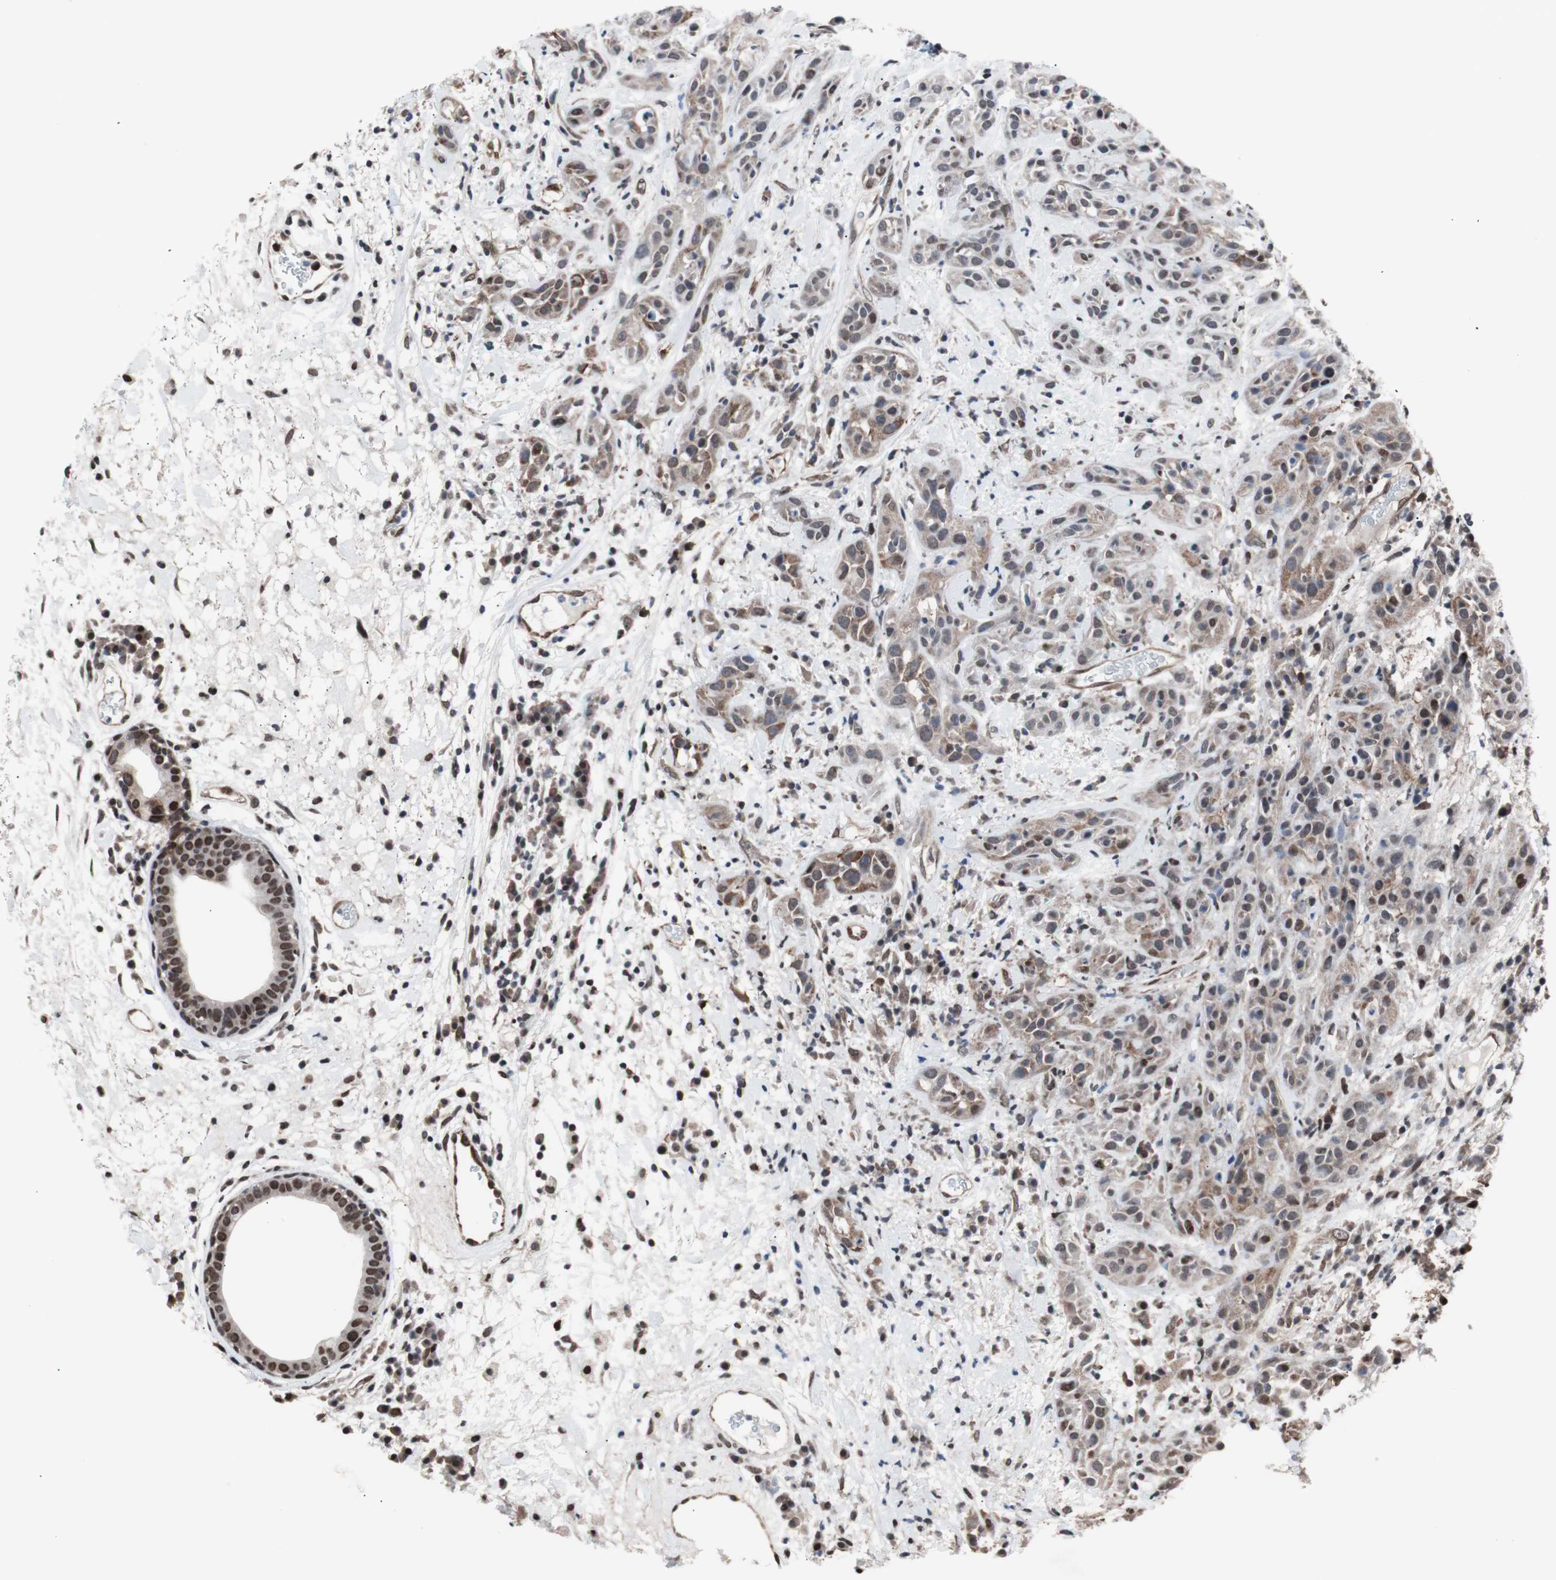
{"staining": {"intensity": "moderate", "quantity": "25%-75%", "location": "cytoplasmic/membranous,nuclear"}, "tissue": "head and neck cancer", "cell_type": "Tumor cells", "image_type": "cancer", "snomed": [{"axis": "morphology", "description": "Squamous cell carcinoma, NOS"}, {"axis": "topography", "description": "Head-Neck"}], "caption": "Immunohistochemical staining of head and neck squamous cell carcinoma shows medium levels of moderate cytoplasmic/membranous and nuclear protein staining in approximately 25%-75% of tumor cells.", "gene": "POGZ", "patient": {"sex": "male", "age": 62}}